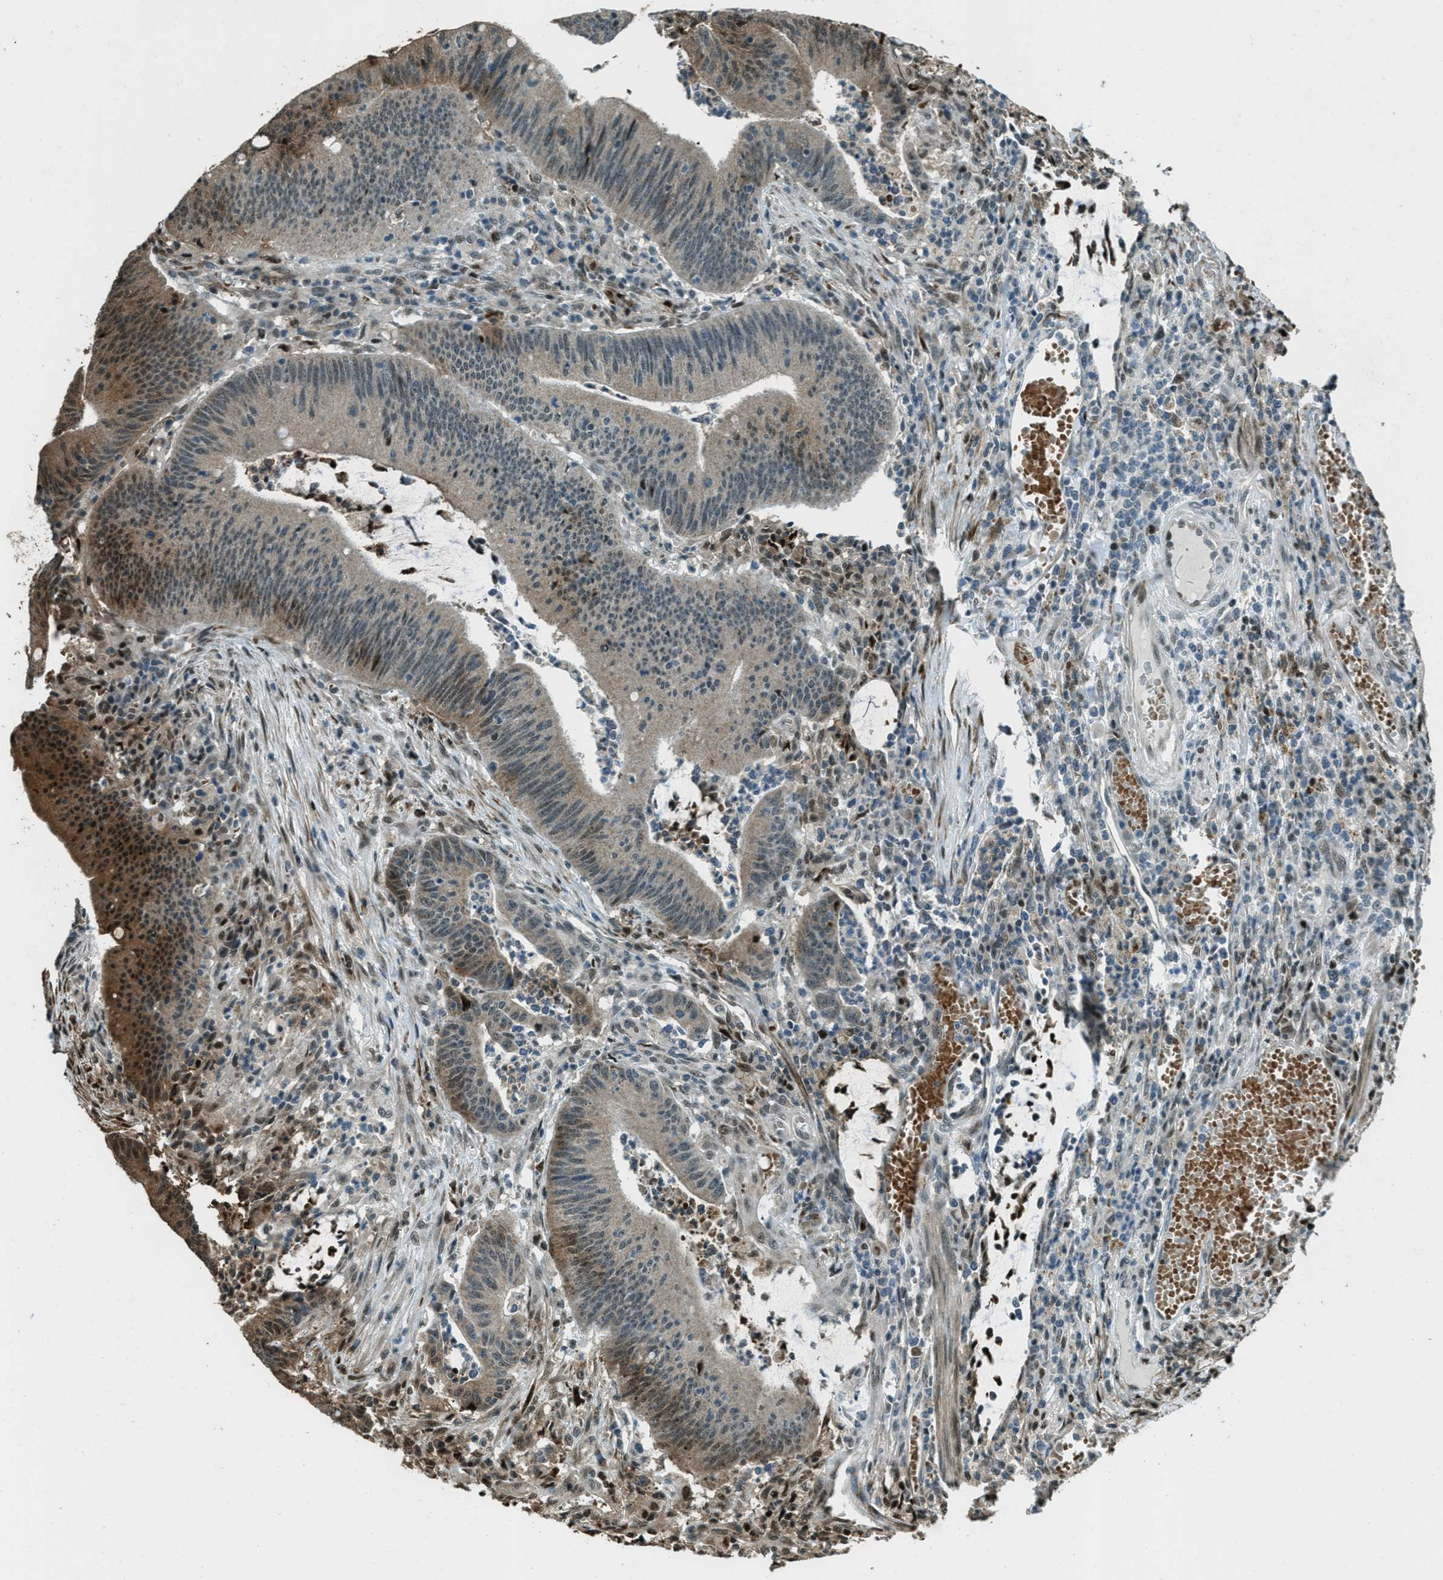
{"staining": {"intensity": "moderate", "quantity": "25%-75%", "location": "cytoplasmic/membranous,nuclear"}, "tissue": "colorectal cancer", "cell_type": "Tumor cells", "image_type": "cancer", "snomed": [{"axis": "morphology", "description": "Normal tissue, NOS"}, {"axis": "morphology", "description": "Adenocarcinoma, NOS"}, {"axis": "topography", "description": "Rectum"}], "caption": "High-power microscopy captured an immunohistochemistry photomicrograph of colorectal cancer (adenocarcinoma), revealing moderate cytoplasmic/membranous and nuclear positivity in approximately 25%-75% of tumor cells.", "gene": "TARDBP", "patient": {"sex": "female", "age": 66}}